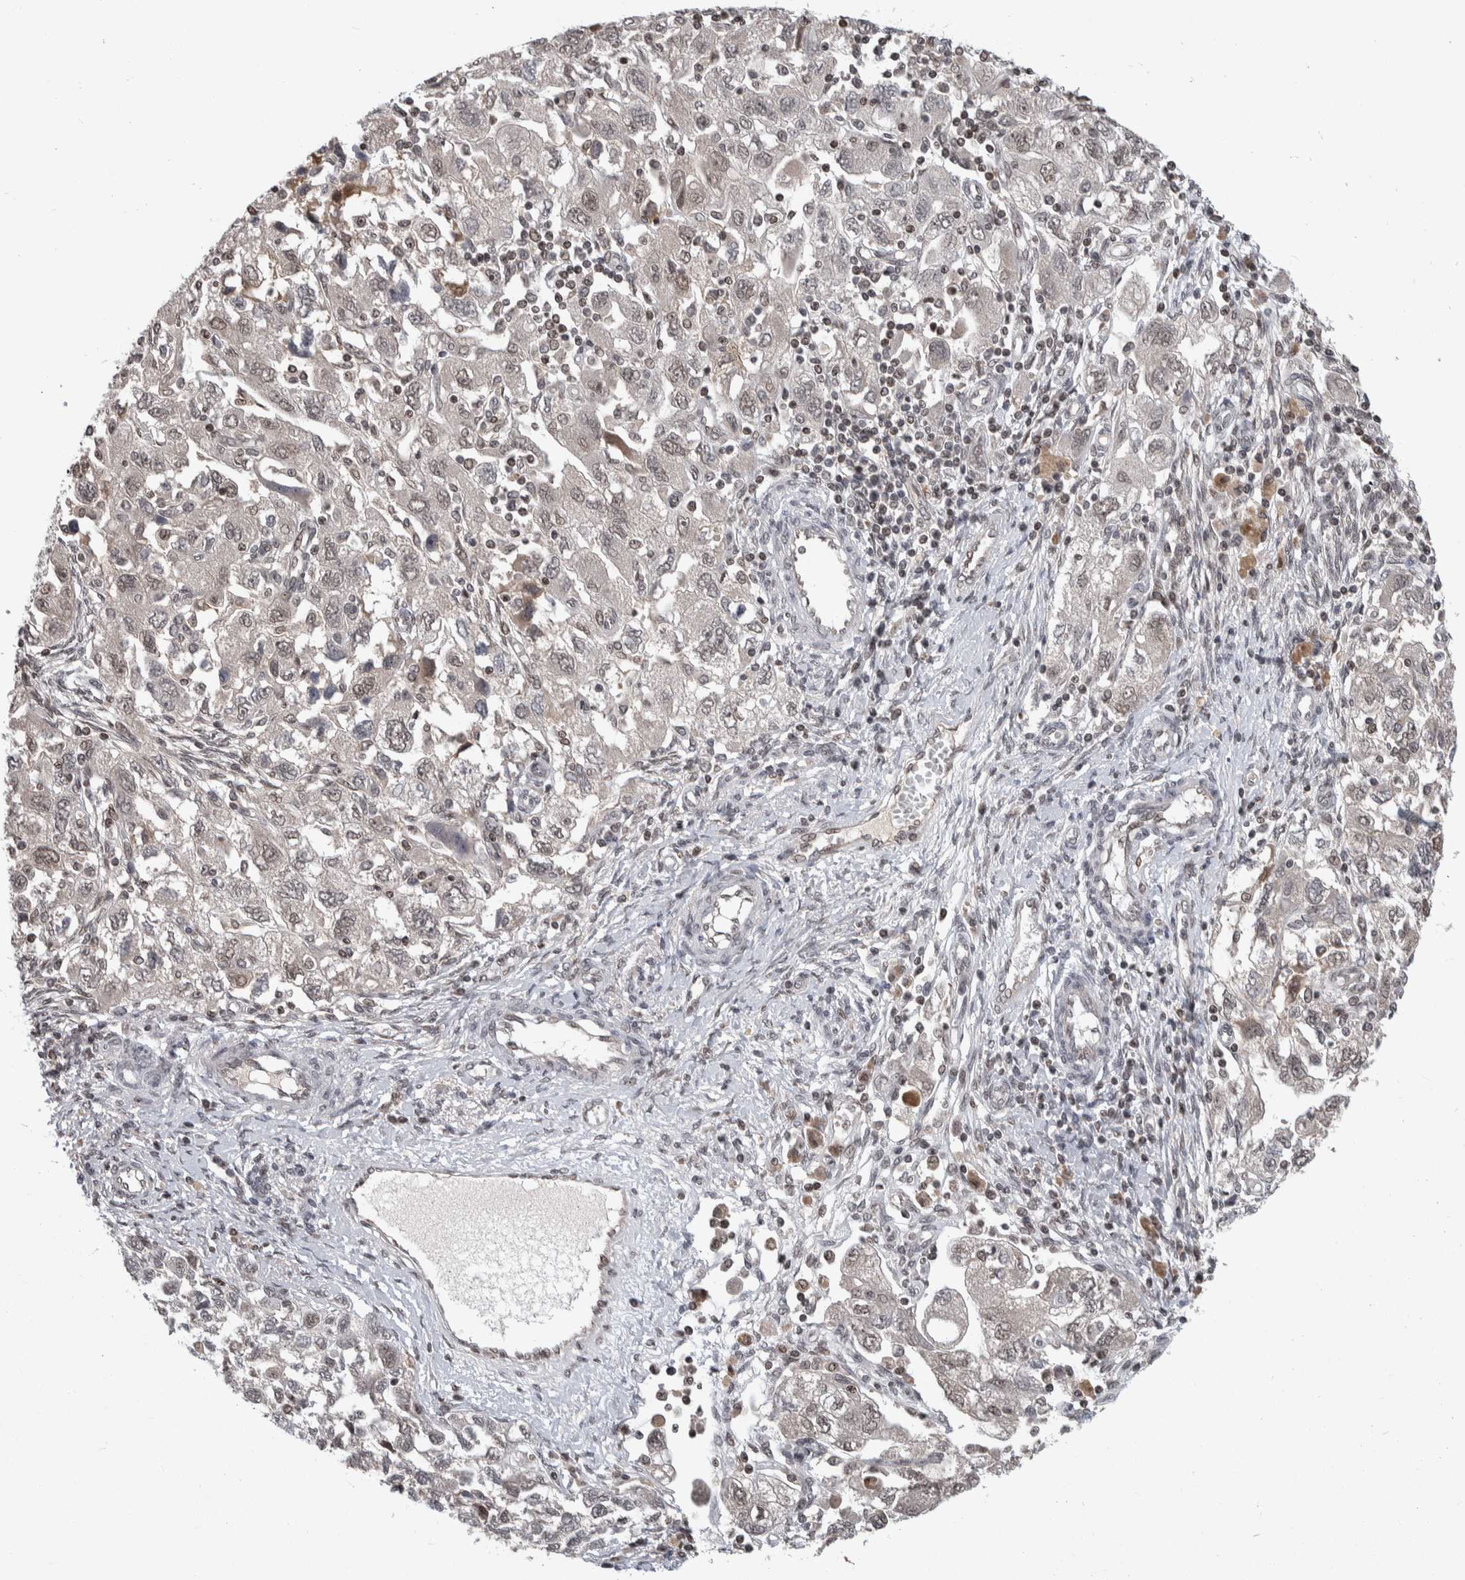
{"staining": {"intensity": "weak", "quantity": ">75%", "location": "nuclear"}, "tissue": "ovarian cancer", "cell_type": "Tumor cells", "image_type": "cancer", "snomed": [{"axis": "morphology", "description": "Carcinoma, NOS"}, {"axis": "morphology", "description": "Cystadenocarcinoma, serous, NOS"}, {"axis": "topography", "description": "Ovary"}], "caption": "Immunohistochemistry (DAB) staining of human carcinoma (ovarian) shows weak nuclear protein expression in about >75% of tumor cells.", "gene": "ZSCAN21", "patient": {"sex": "female", "age": 69}}